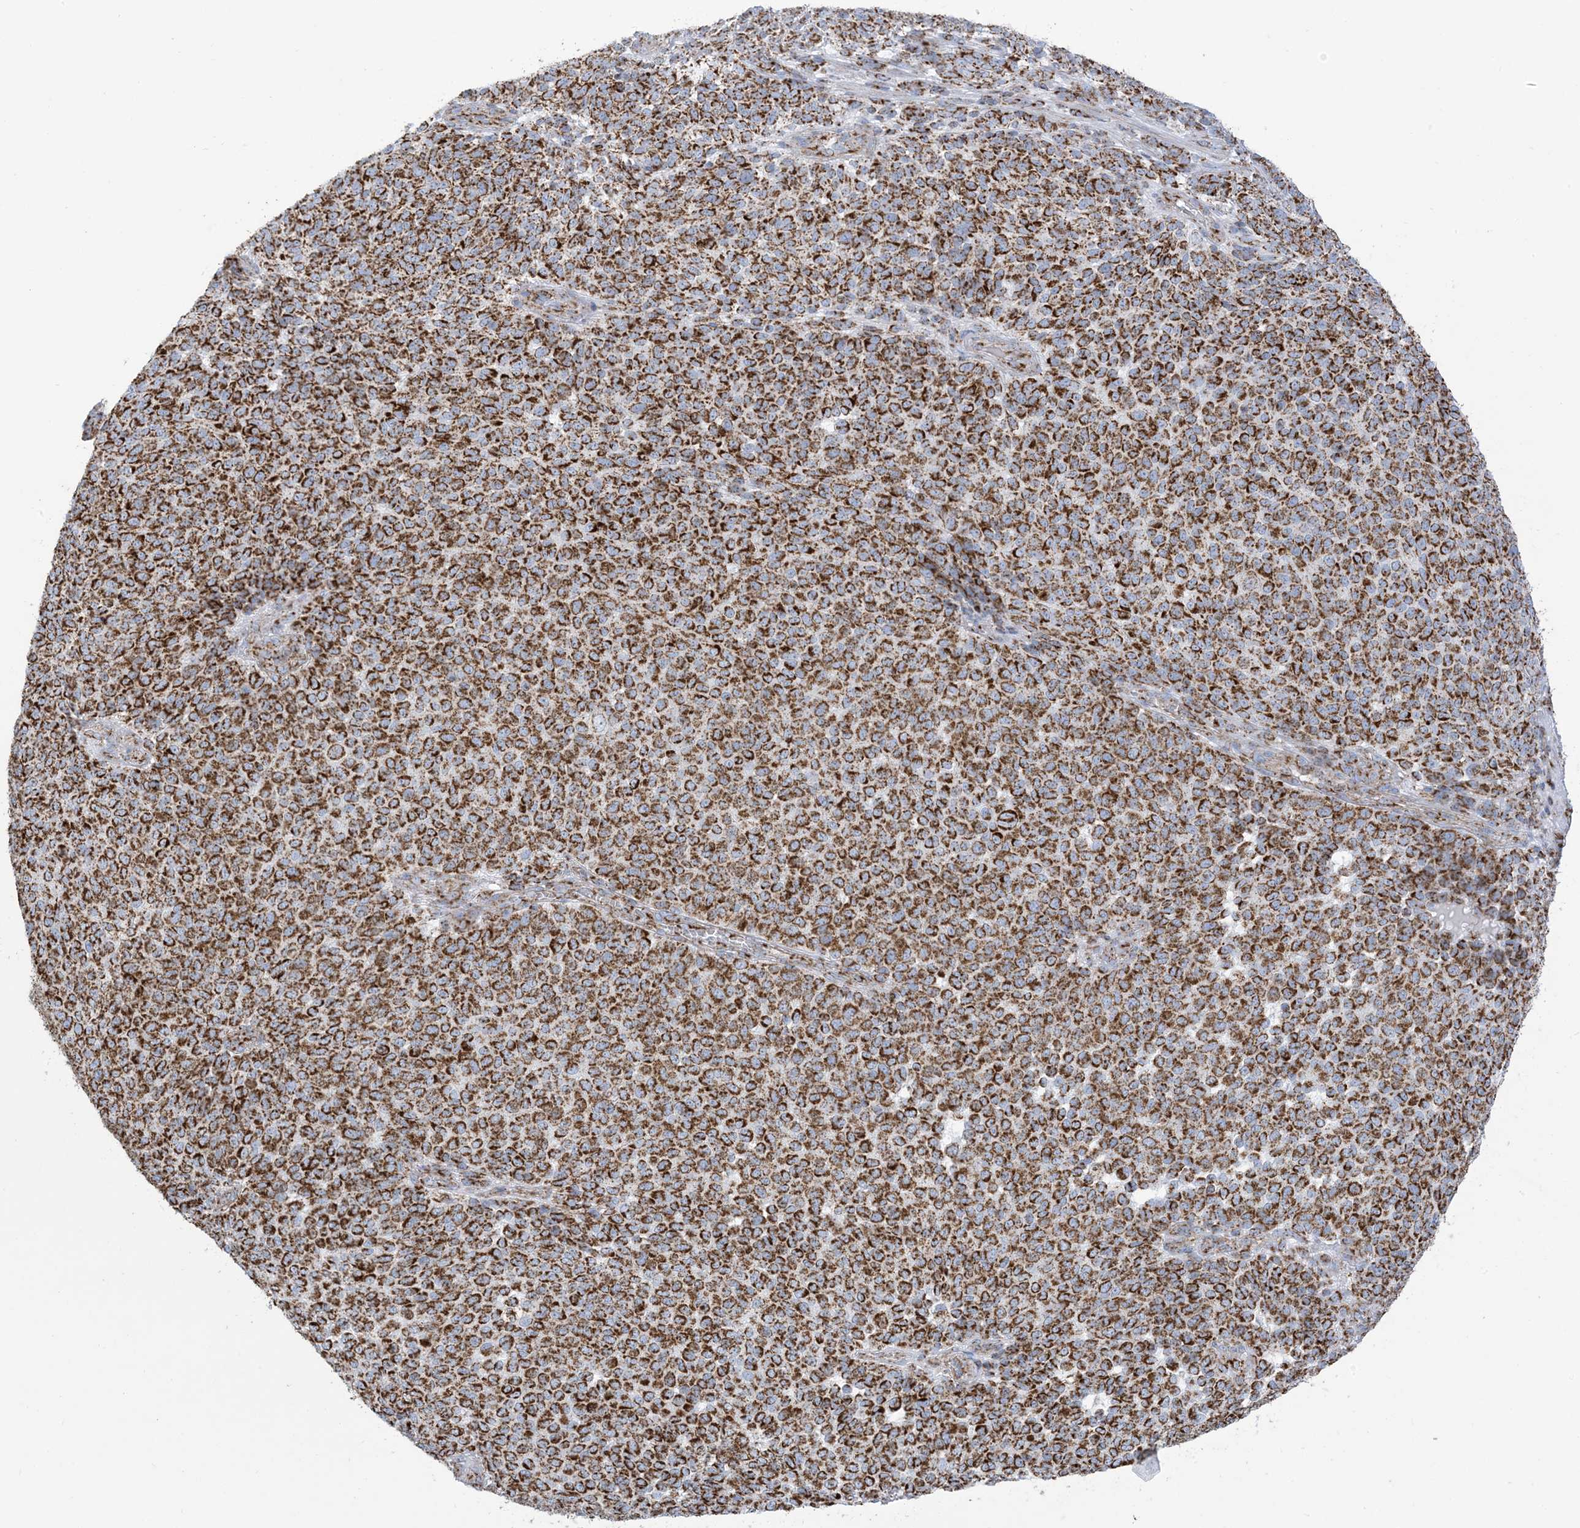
{"staining": {"intensity": "strong", "quantity": ">75%", "location": "cytoplasmic/membranous"}, "tissue": "melanoma", "cell_type": "Tumor cells", "image_type": "cancer", "snomed": [{"axis": "morphology", "description": "Malignant melanoma, NOS"}, {"axis": "topography", "description": "Skin"}], "caption": "A brown stain labels strong cytoplasmic/membranous expression of a protein in melanoma tumor cells.", "gene": "SAMM50", "patient": {"sex": "male", "age": 49}}